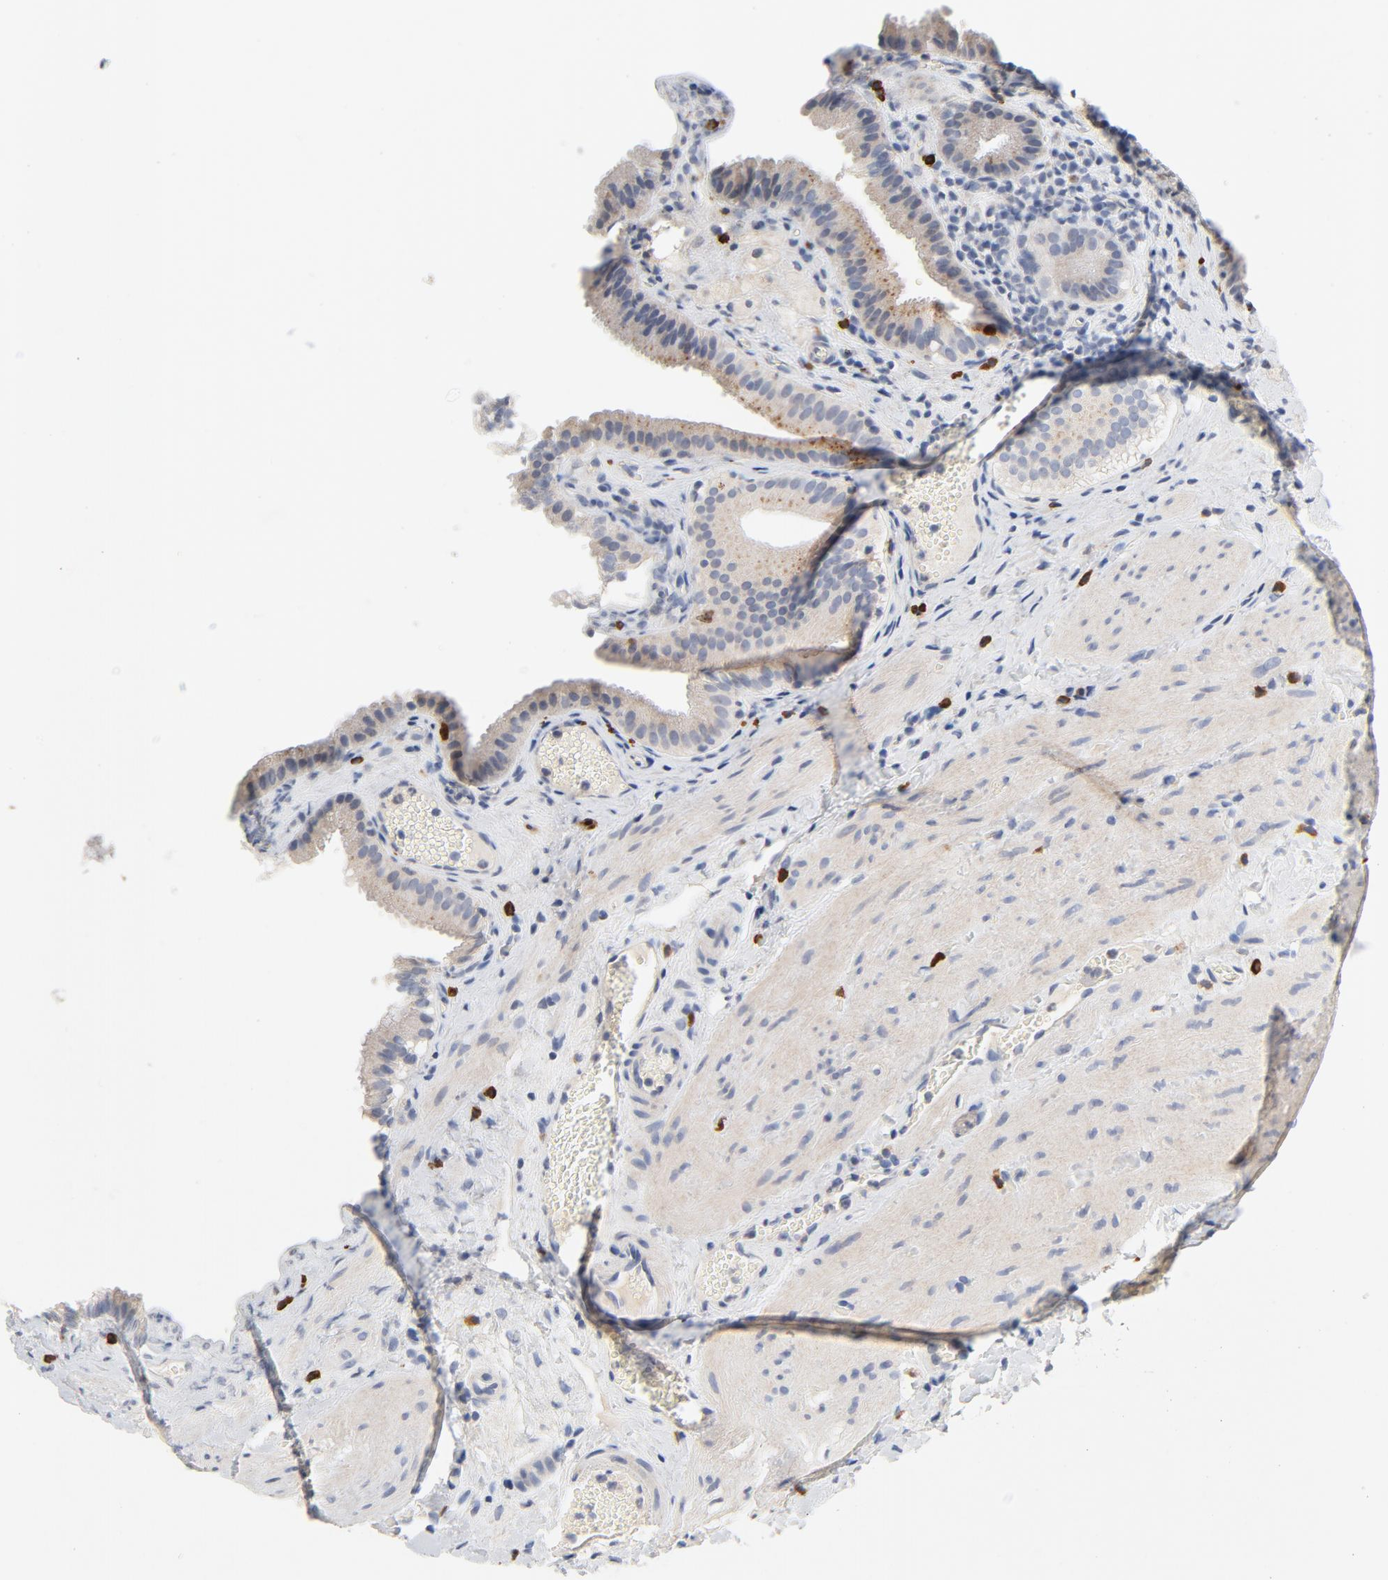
{"staining": {"intensity": "weak", "quantity": ">75%", "location": "cytoplasmic/membranous"}, "tissue": "gallbladder", "cell_type": "Glandular cells", "image_type": "normal", "snomed": [{"axis": "morphology", "description": "Normal tissue, NOS"}, {"axis": "topography", "description": "Gallbladder"}], "caption": "The immunohistochemical stain highlights weak cytoplasmic/membranous positivity in glandular cells of unremarkable gallbladder. (IHC, brightfield microscopy, high magnification).", "gene": "BIRC5", "patient": {"sex": "female", "age": 24}}